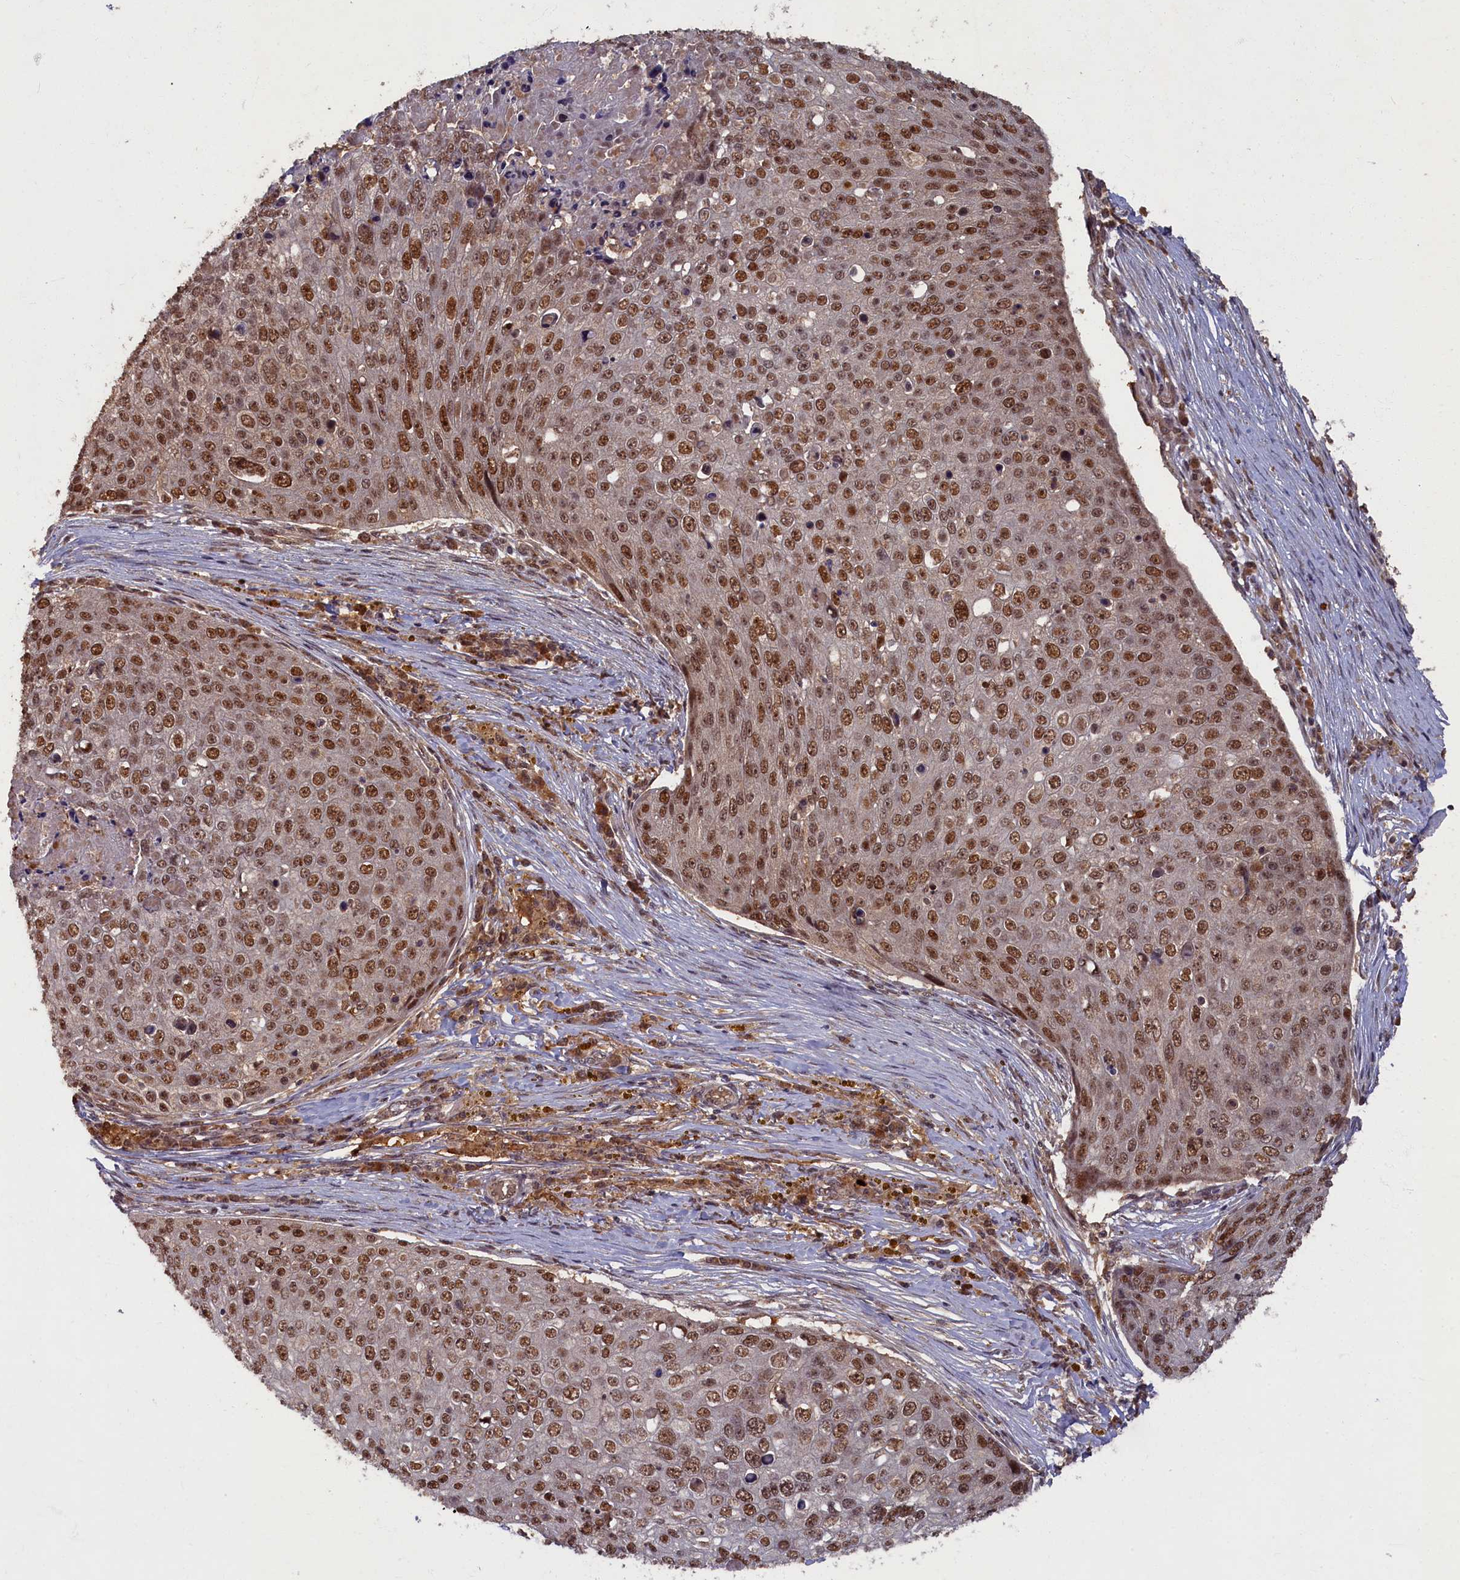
{"staining": {"intensity": "moderate", "quantity": ">75%", "location": "nuclear"}, "tissue": "skin cancer", "cell_type": "Tumor cells", "image_type": "cancer", "snomed": [{"axis": "morphology", "description": "Squamous cell carcinoma, NOS"}, {"axis": "topography", "description": "Skin"}], "caption": "Immunohistochemical staining of human skin cancer (squamous cell carcinoma) displays medium levels of moderate nuclear positivity in about >75% of tumor cells. The staining is performed using DAB brown chromogen to label protein expression. The nuclei are counter-stained blue using hematoxylin.", "gene": "BRCA1", "patient": {"sex": "male", "age": 71}}